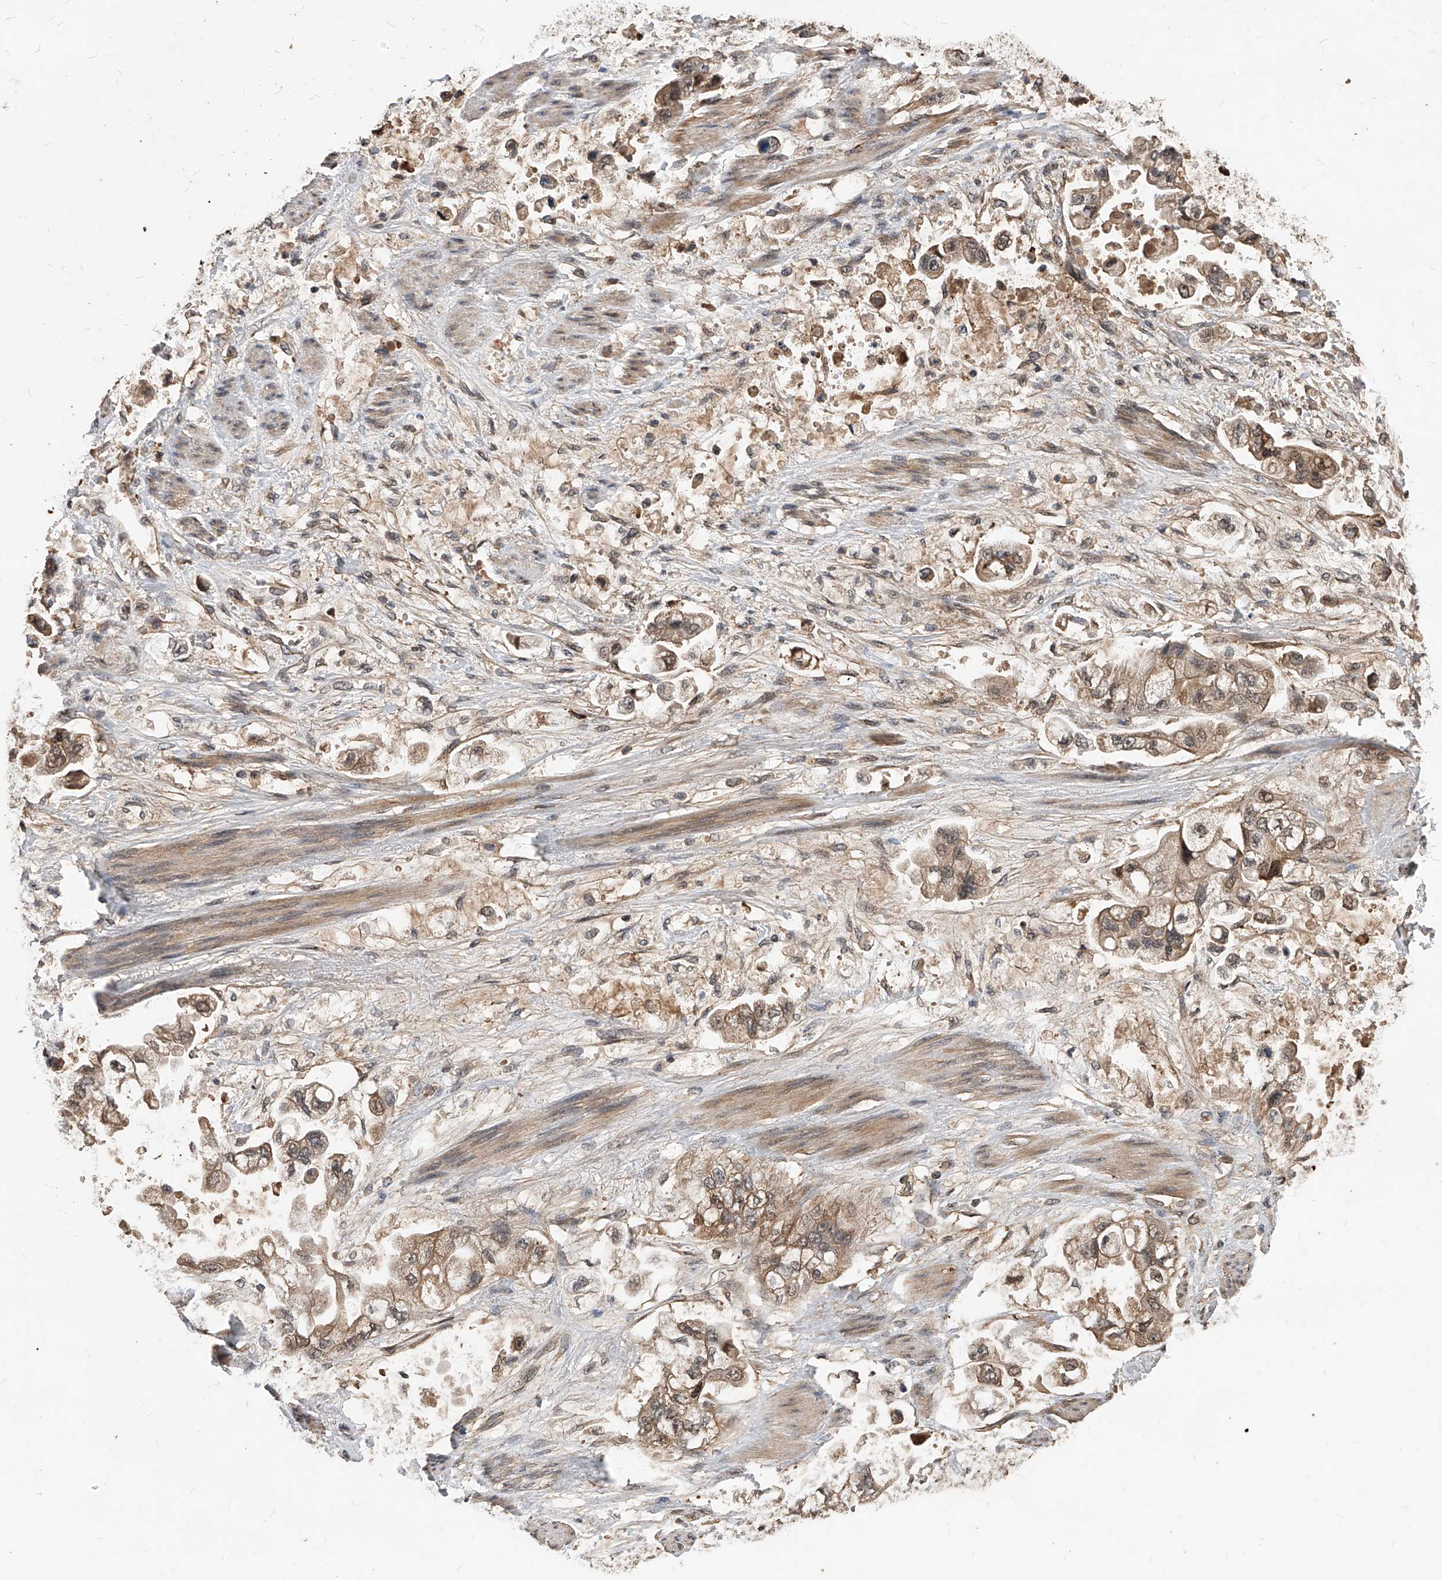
{"staining": {"intensity": "weak", "quantity": ">75%", "location": "cytoplasmic/membranous"}, "tissue": "stomach cancer", "cell_type": "Tumor cells", "image_type": "cancer", "snomed": [{"axis": "morphology", "description": "Adenocarcinoma, NOS"}, {"axis": "topography", "description": "Stomach"}], "caption": "High-power microscopy captured an immunohistochemistry (IHC) photomicrograph of adenocarcinoma (stomach), revealing weak cytoplasmic/membranous positivity in approximately >75% of tumor cells.", "gene": "CFAP410", "patient": {"sex": "male", "age": 62}}